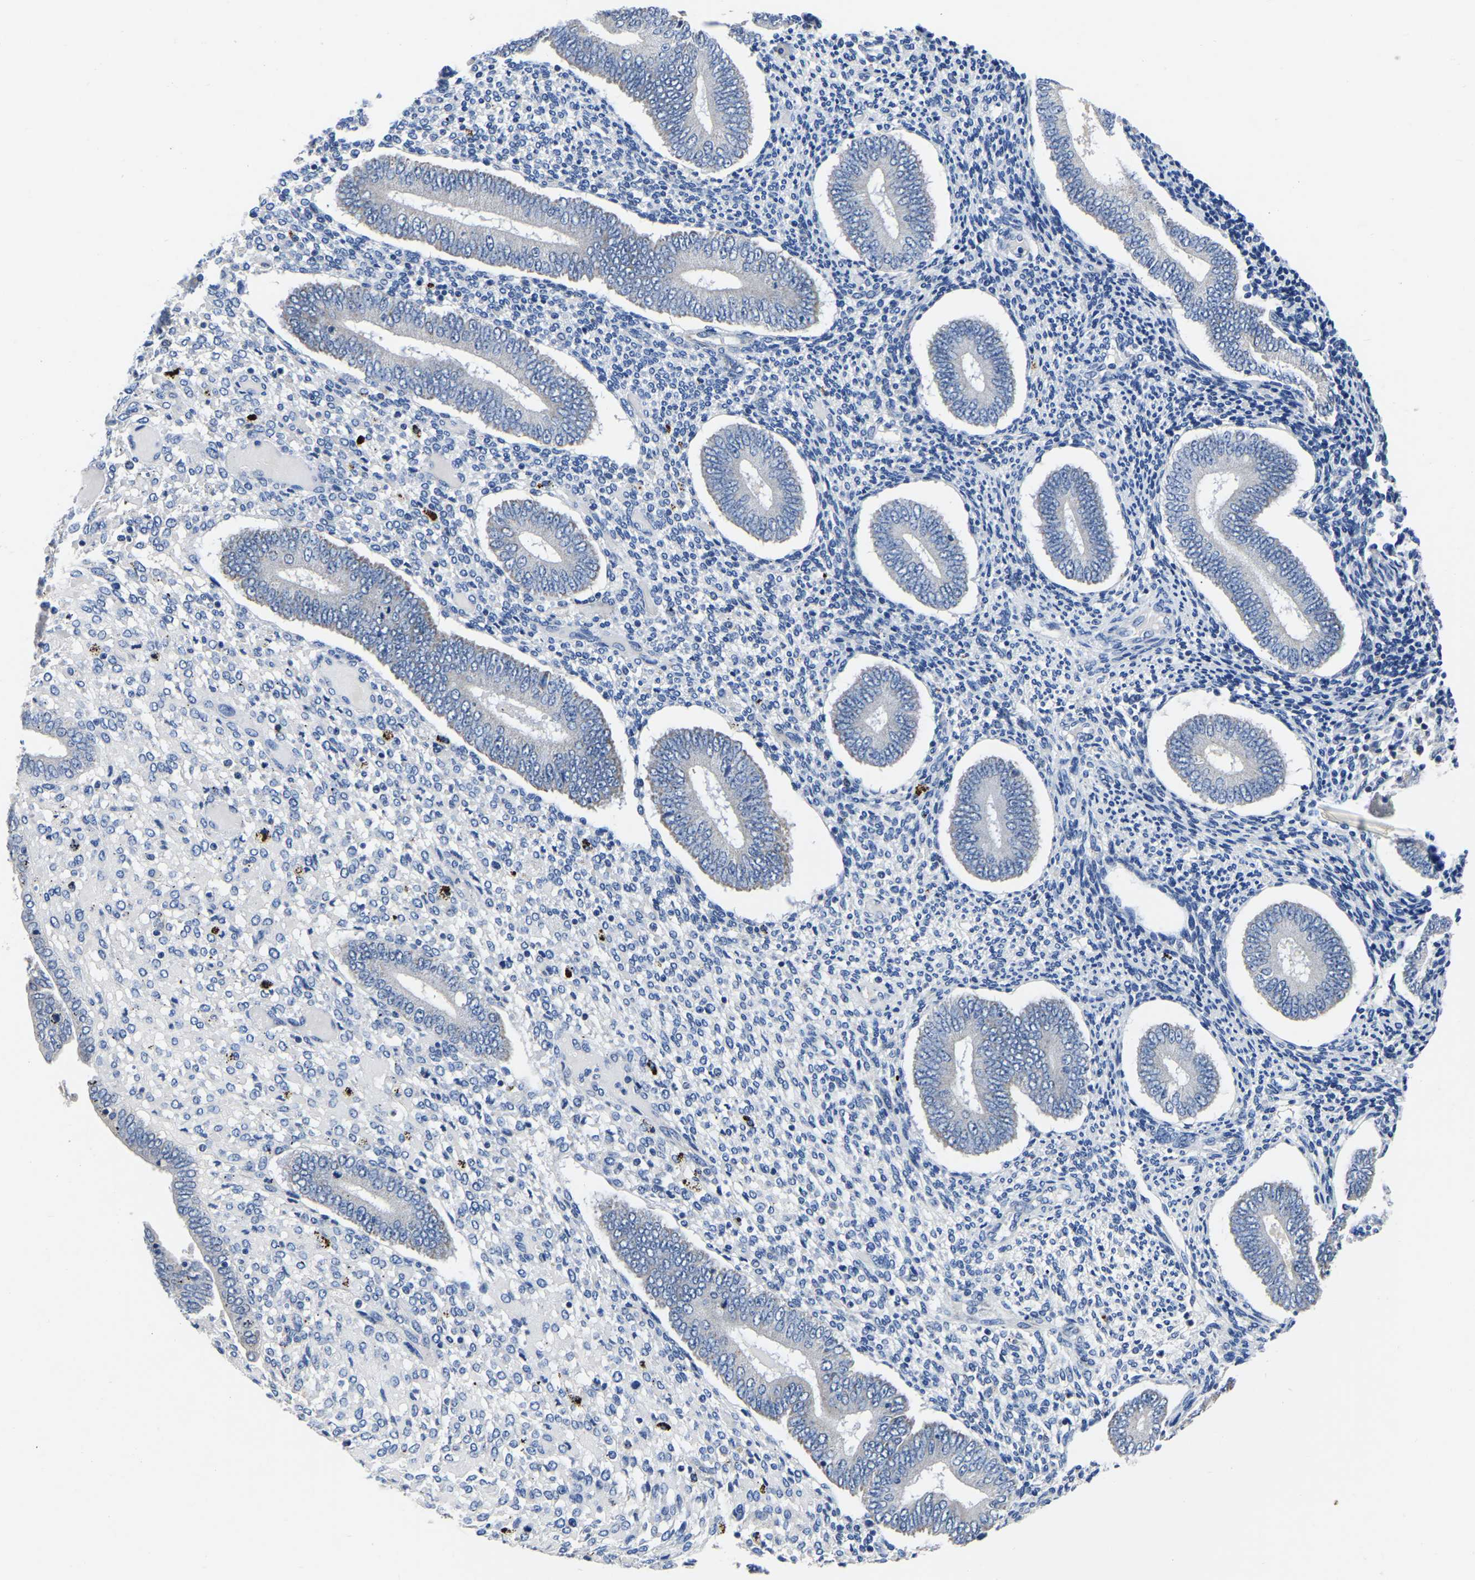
{"staining": {"intensity": "negative", "quantity": "none", "location": "none"}, "tissue": "endometrium", "cell_type": "Cells in endometrial stroma", "image_type": "normal", "snomed": [{"axis": "morphology", "description": "Normal tissue, NOS"}, {"axis": "topography", "description": "Endometrium"}], "caption": "Endometrium stained for a protein using immunohistochemistry exhibits no expression cells in endometrial stroma.", "gene": "FGD5", "patient": {"sex": "female", "age": 42}}